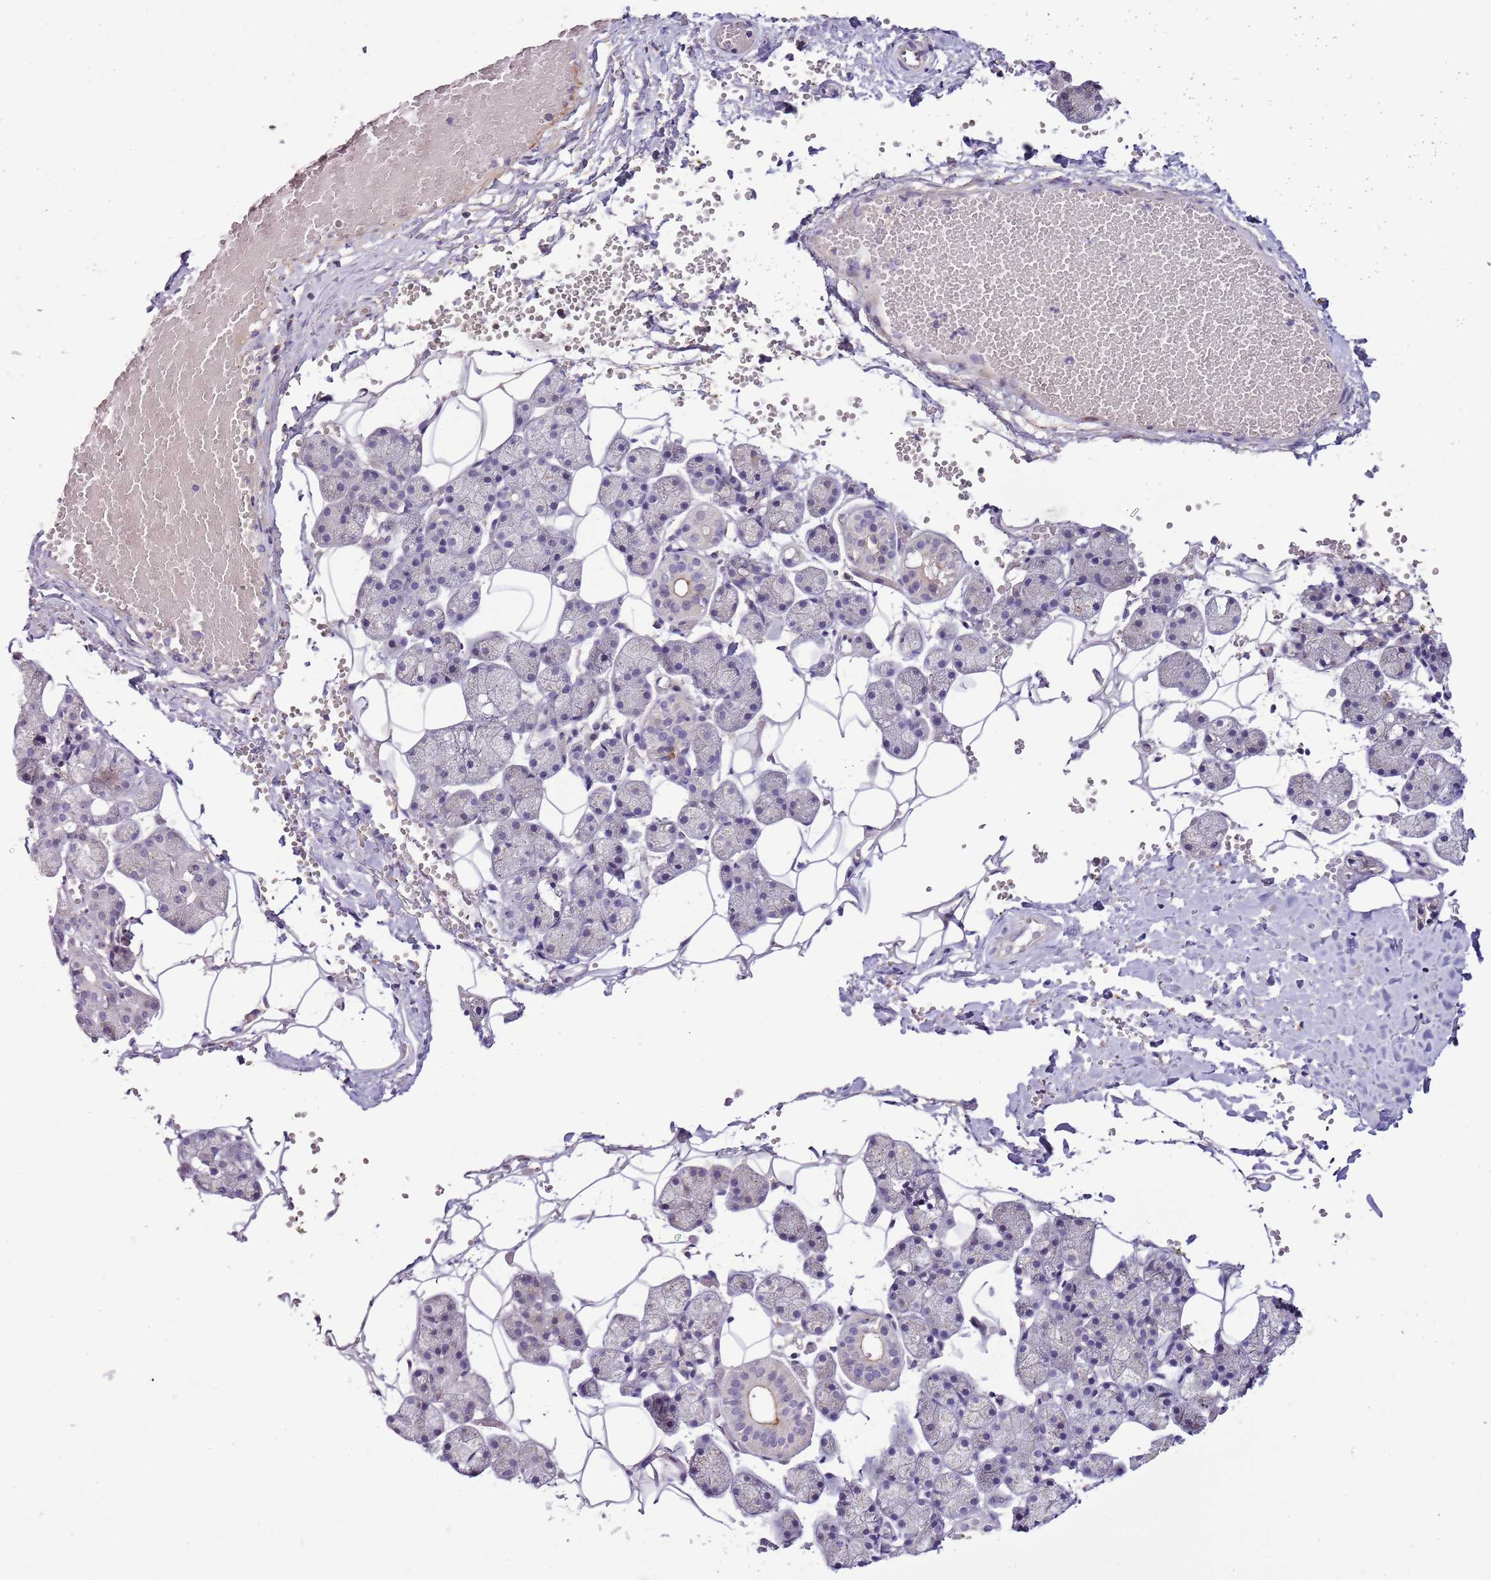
{"staining": {"intensity": "negative", "quantity": "none", "location": "none"}, "tissue": "salivary gland", "cell_type": "Glandular cells", "image_type": "normal", "snomed": [{"axis": "morphology", "description": "Normal tissue, NOS"}, {"axis": "topography", "description": "Salivary gland"}], "caption": "This micrograph is of normal salivary gland stained with immunohistochemistry to label a protein in brown with the nuclei are counter-stained blue. There is no expression in glandular cells.", "gene": "NKX2", "patient": {"sex": "female", "age": 33}}